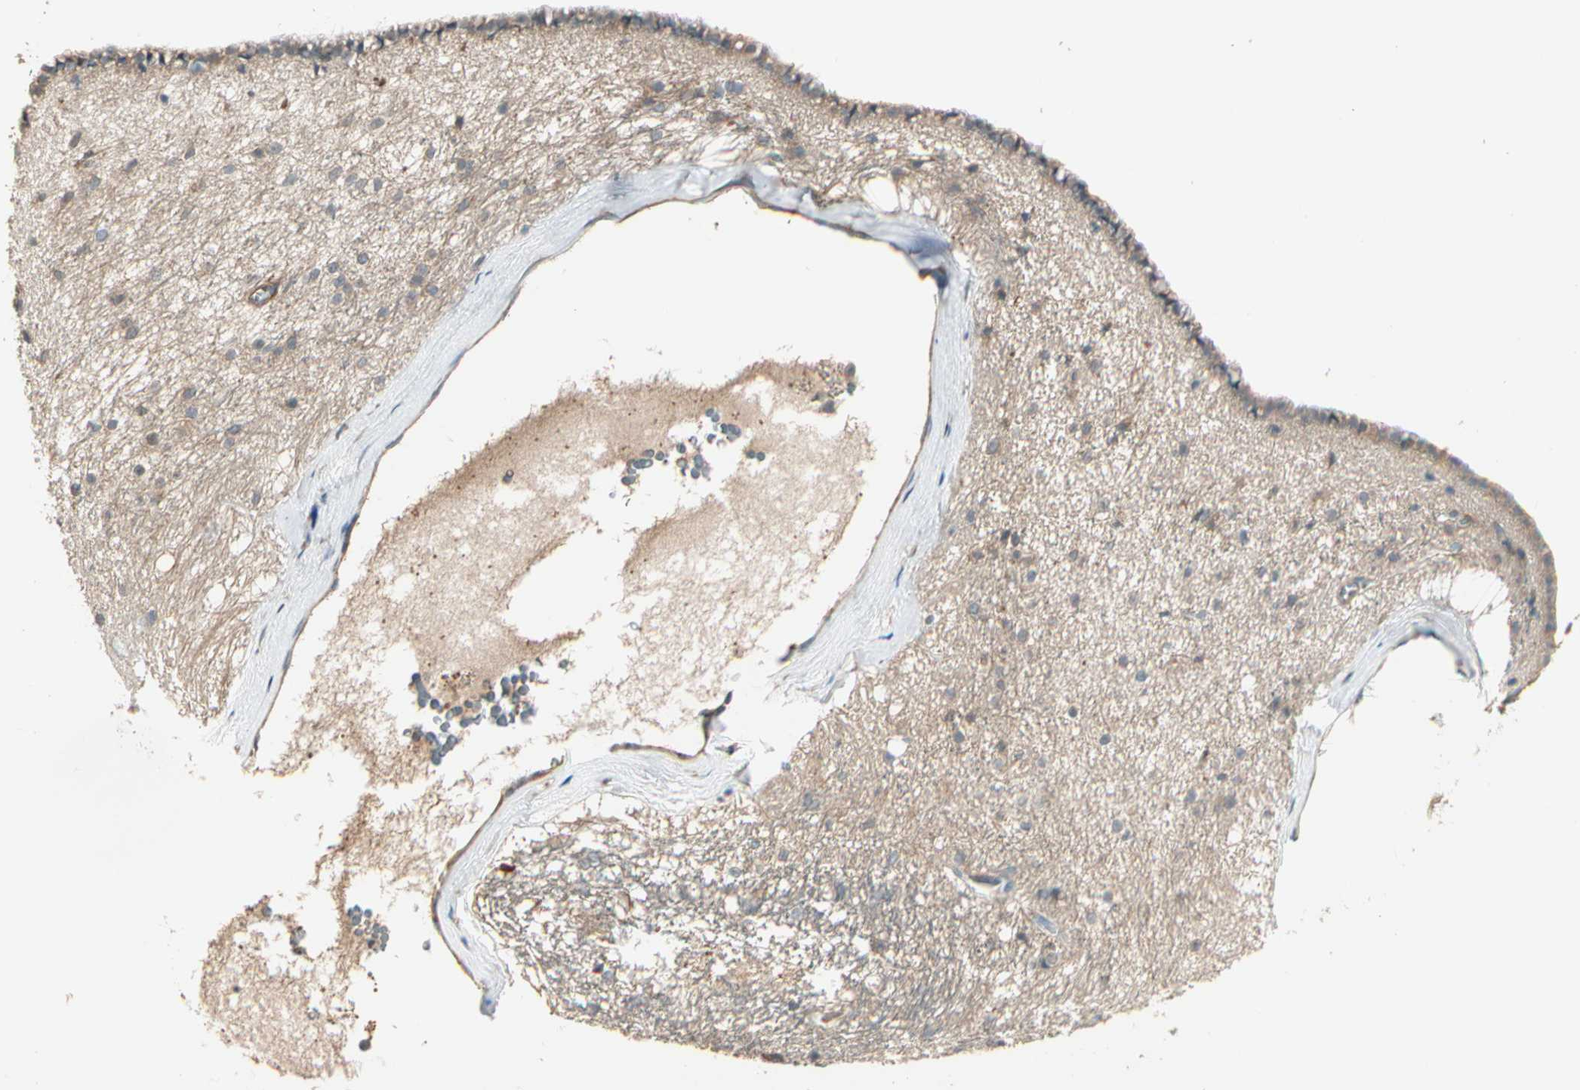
{"staining": {"intensity": "moderate", "quantity": "<25%", "location": "cytoplasmic/membranous"}, "tissue": "hippocampus", "cell_type": "Glial cells", "image_type": "normal", "snomed": [{"axis": "morphology", "description": "Normal tissue, NOS"}, {"axis": "topography", "description": "Hippocampus"}], "caption": "This is an image of IHC staining of benign hippocampus, which shows moderate positivity in the cytoplasmic/membranous of glial cells.", "gene": "ACVR1", "patient": {"sex": "female", "age": 19}}